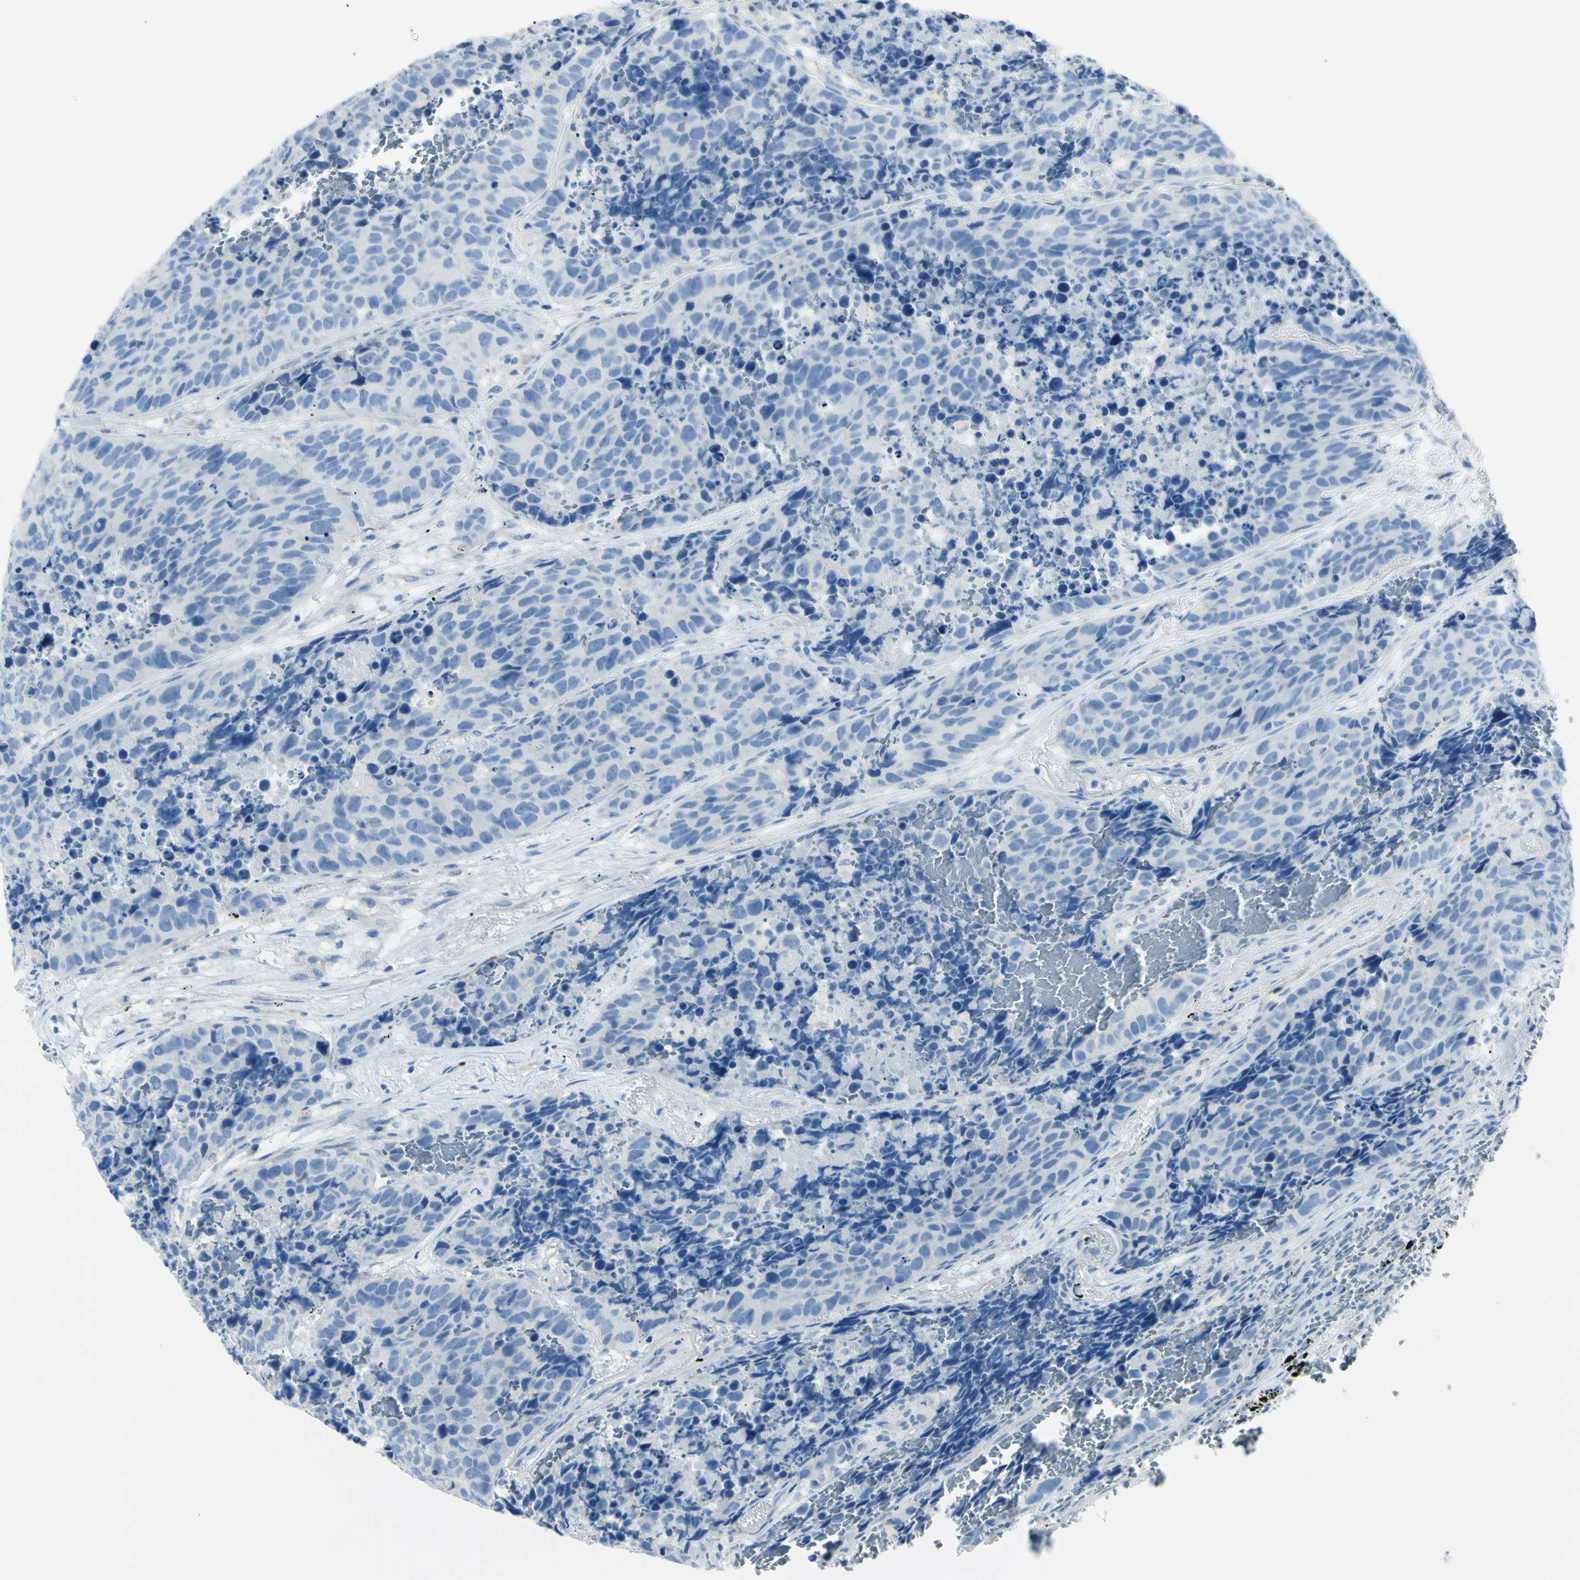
{"staining": {"intensity": "negative", "quantity": "none", "location": "none"}, "tissue": "carcinoid", "cell_type": "Tumor cells", "image_type": "cancer", "snomed": [{"axis": "morphology", "description": "Carcinoid, malignant, NOS"}, {"axis": "topography", "description": "Lung"}], "caption": "Tumor cells are negative for brown protein staining in carcinoid (malignant). Brightfield microscopy of immunohistochemistry (IHC) stained with DAB (brown) and hematoxylin (blue), captured at high magnification.", "gene": "FOLH1", "patient": {"sex": "male", "age": 60}}